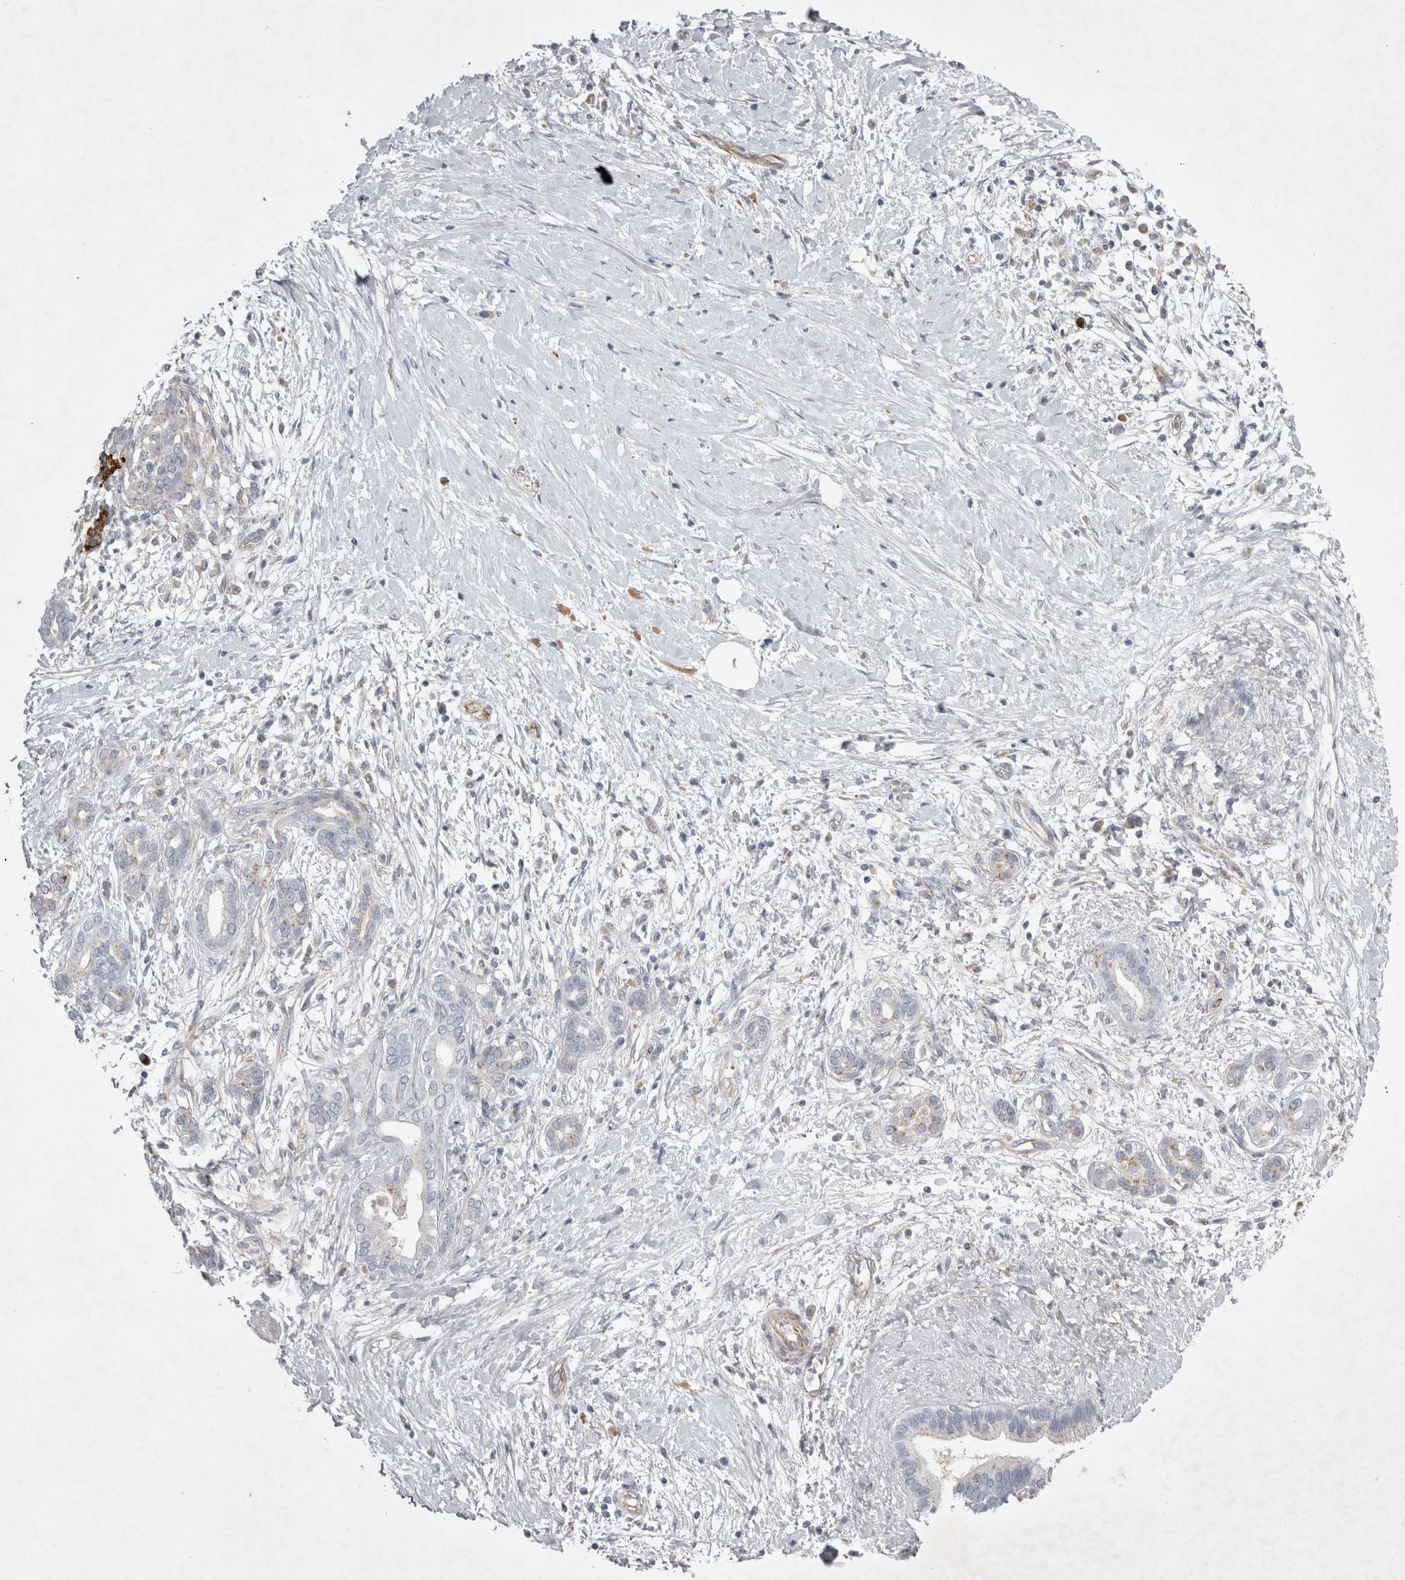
{"staining": {"intensity": "negative", "quantity": "none", "location": "none"}, "tissue": "pancreatic cancer", "cell_type": "Tumor cells", "image_type": "cancer", "snomed": [{"axis": "morphology", "description": "Adenocarcinoma, NOS"}, {"axis": "topography", "description": "Pancreas"}], "caption": "Human pancreatic cancer stained for a protein using immunohistochemistry (IHC) displays no positivity in tumor cells.", "gene": "STRADB", "patient": {"sex": "male", "age": 58}}